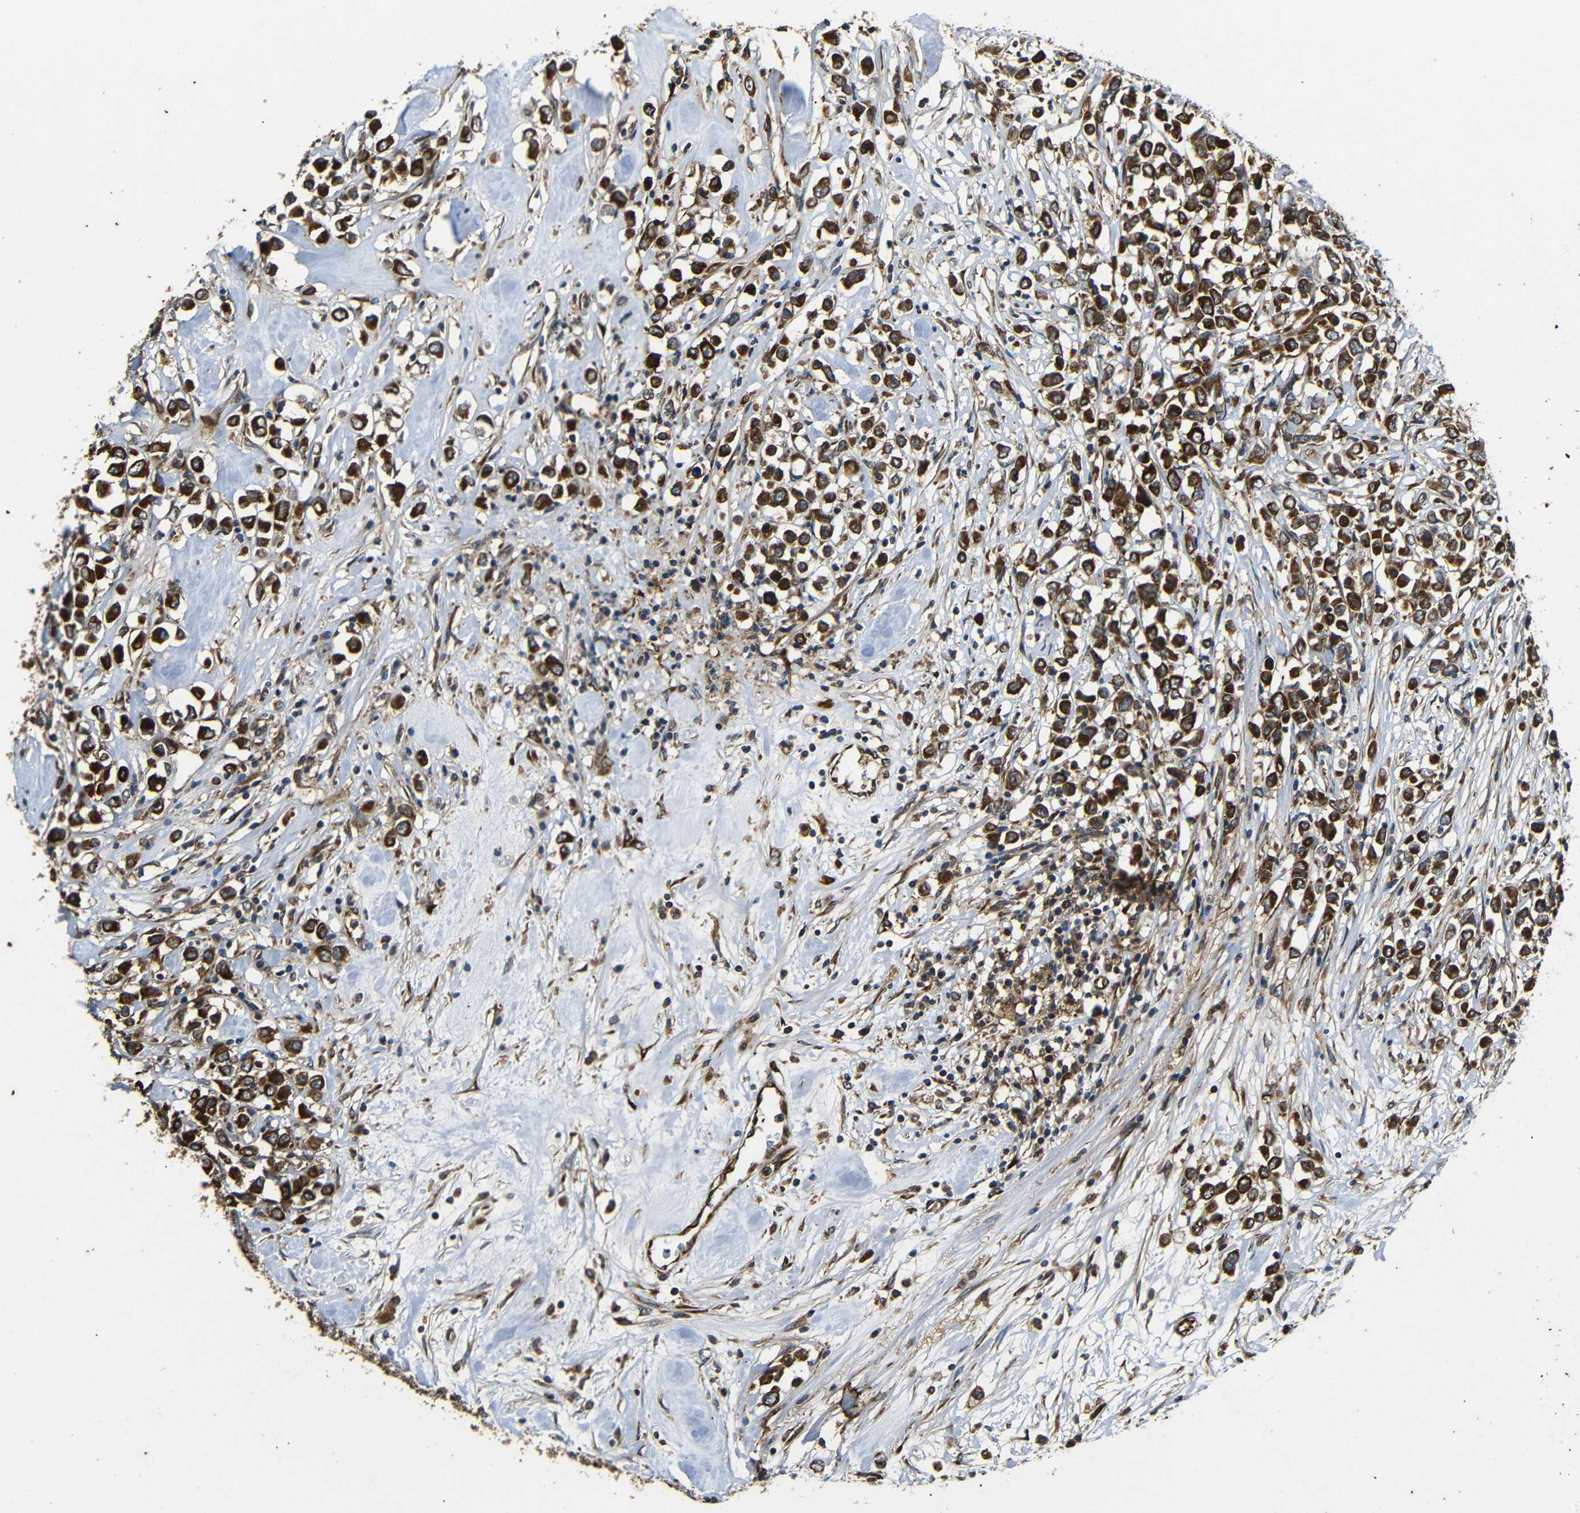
{"staining": {"intensity": "strong", "quantity": ">75%", "location": "cytoplasmic/membranous"}, "tissue": "breast cancer", "cell_type": "Tumor cells", "image_type": "cancer", "snomed": [{"axis": "morphology", "description": "Duct carcinoma"}, {"axis": "topography", "description": "Breast"}], "caption": "Breast cancer (invasive ductal carcinoma) stained with immunohistochemistry (IHC) shows strong cytoplasmic/membranous expression in about >75% of tumor cells.", "gene": "TRPC1", "patient": {"sex": "female", "age": 61}}